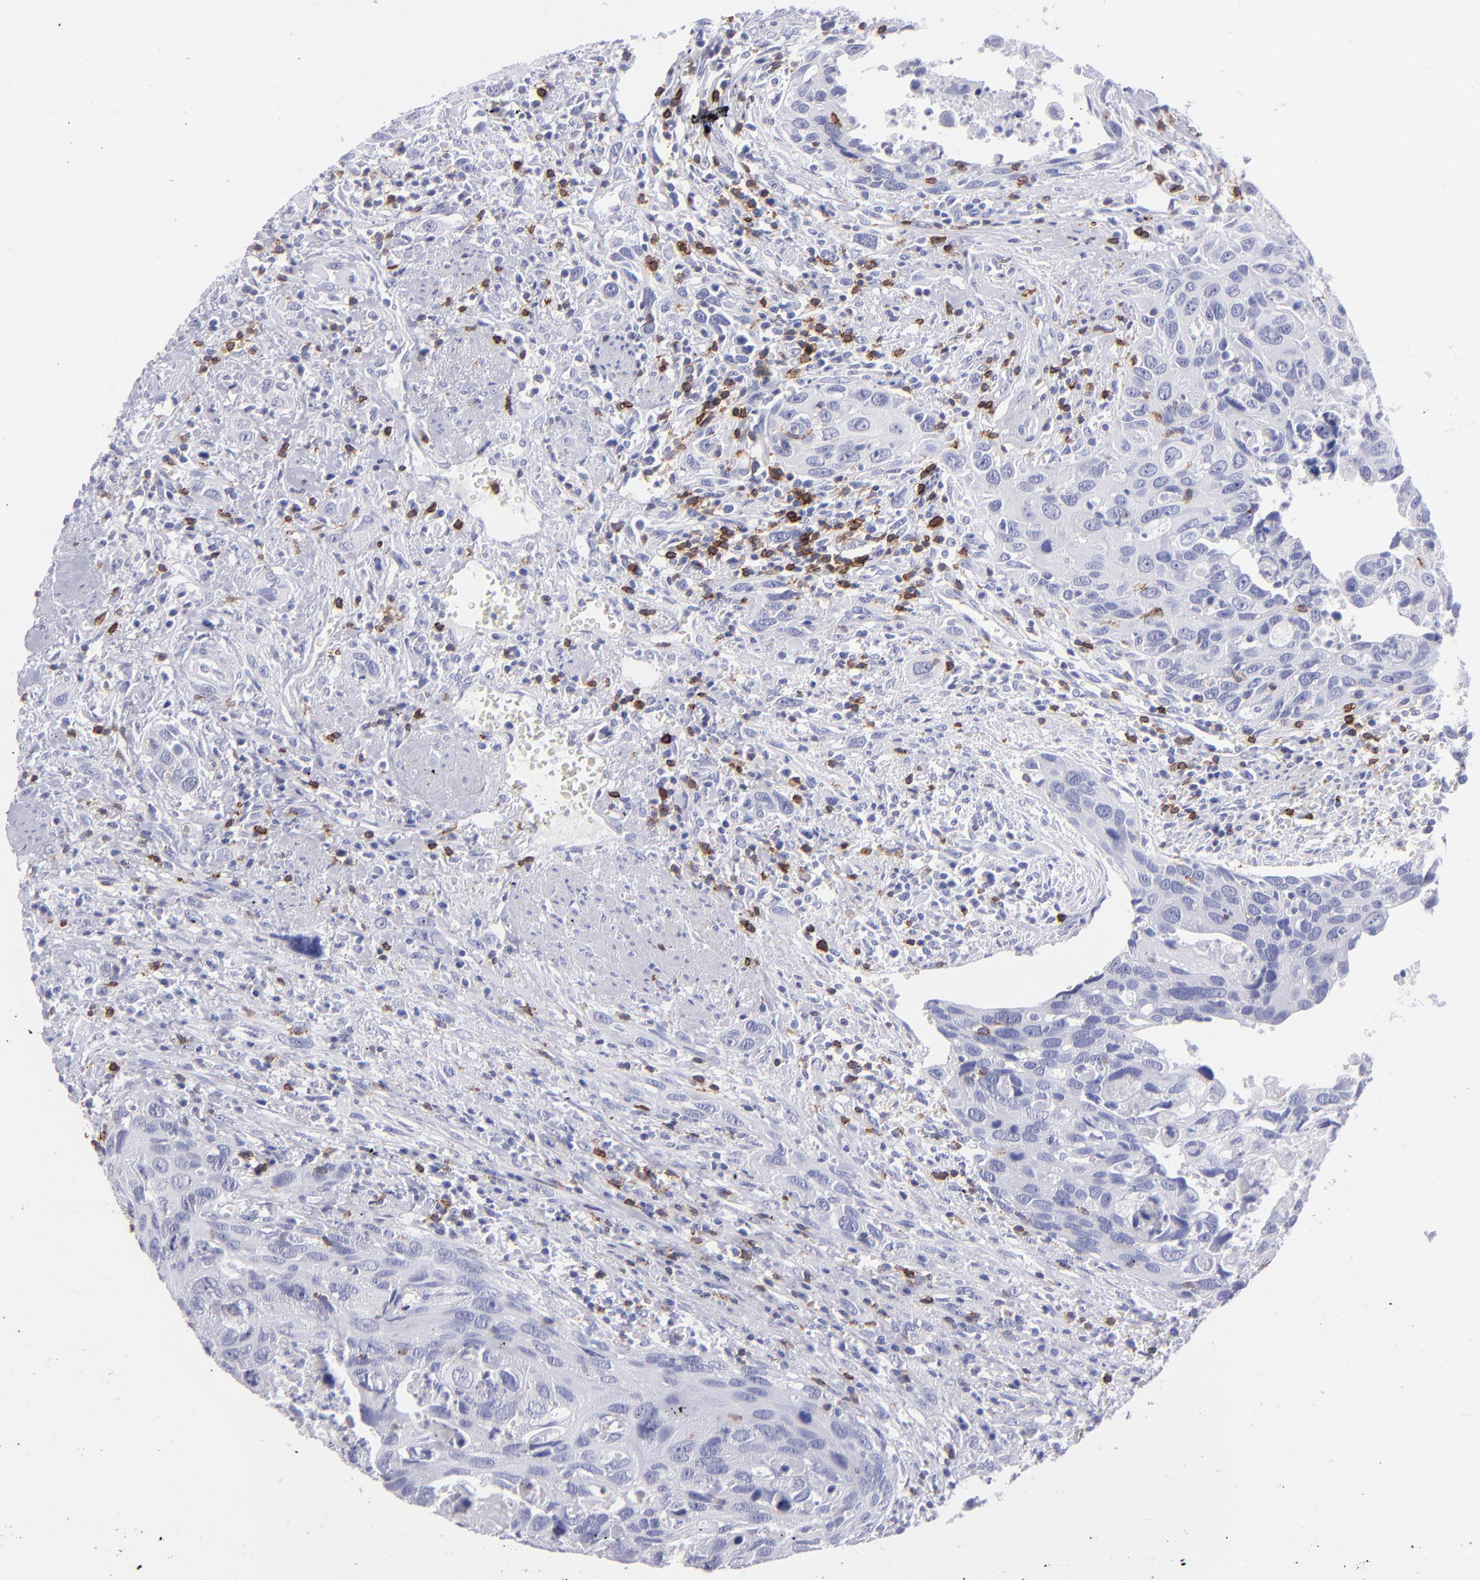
{"staining": {"intensity": "negative", "quantity": "none", "location": "none"}, "tissue": "urothelial cancer", "cell_type": "Tumor cells", "image_type": "cancer", "snomed": [{"axis": "morphology", "description": "Urothelial carcinoma, High grade"}, {"axis": "topography", "description": "Urinary bladder"}], "caption": "Protein analysis of high-grade urothelial carcinoma displays no significant expression in tumor cells.", "gene": "CD6", "patient": {"sex": "male", "age": 71}}